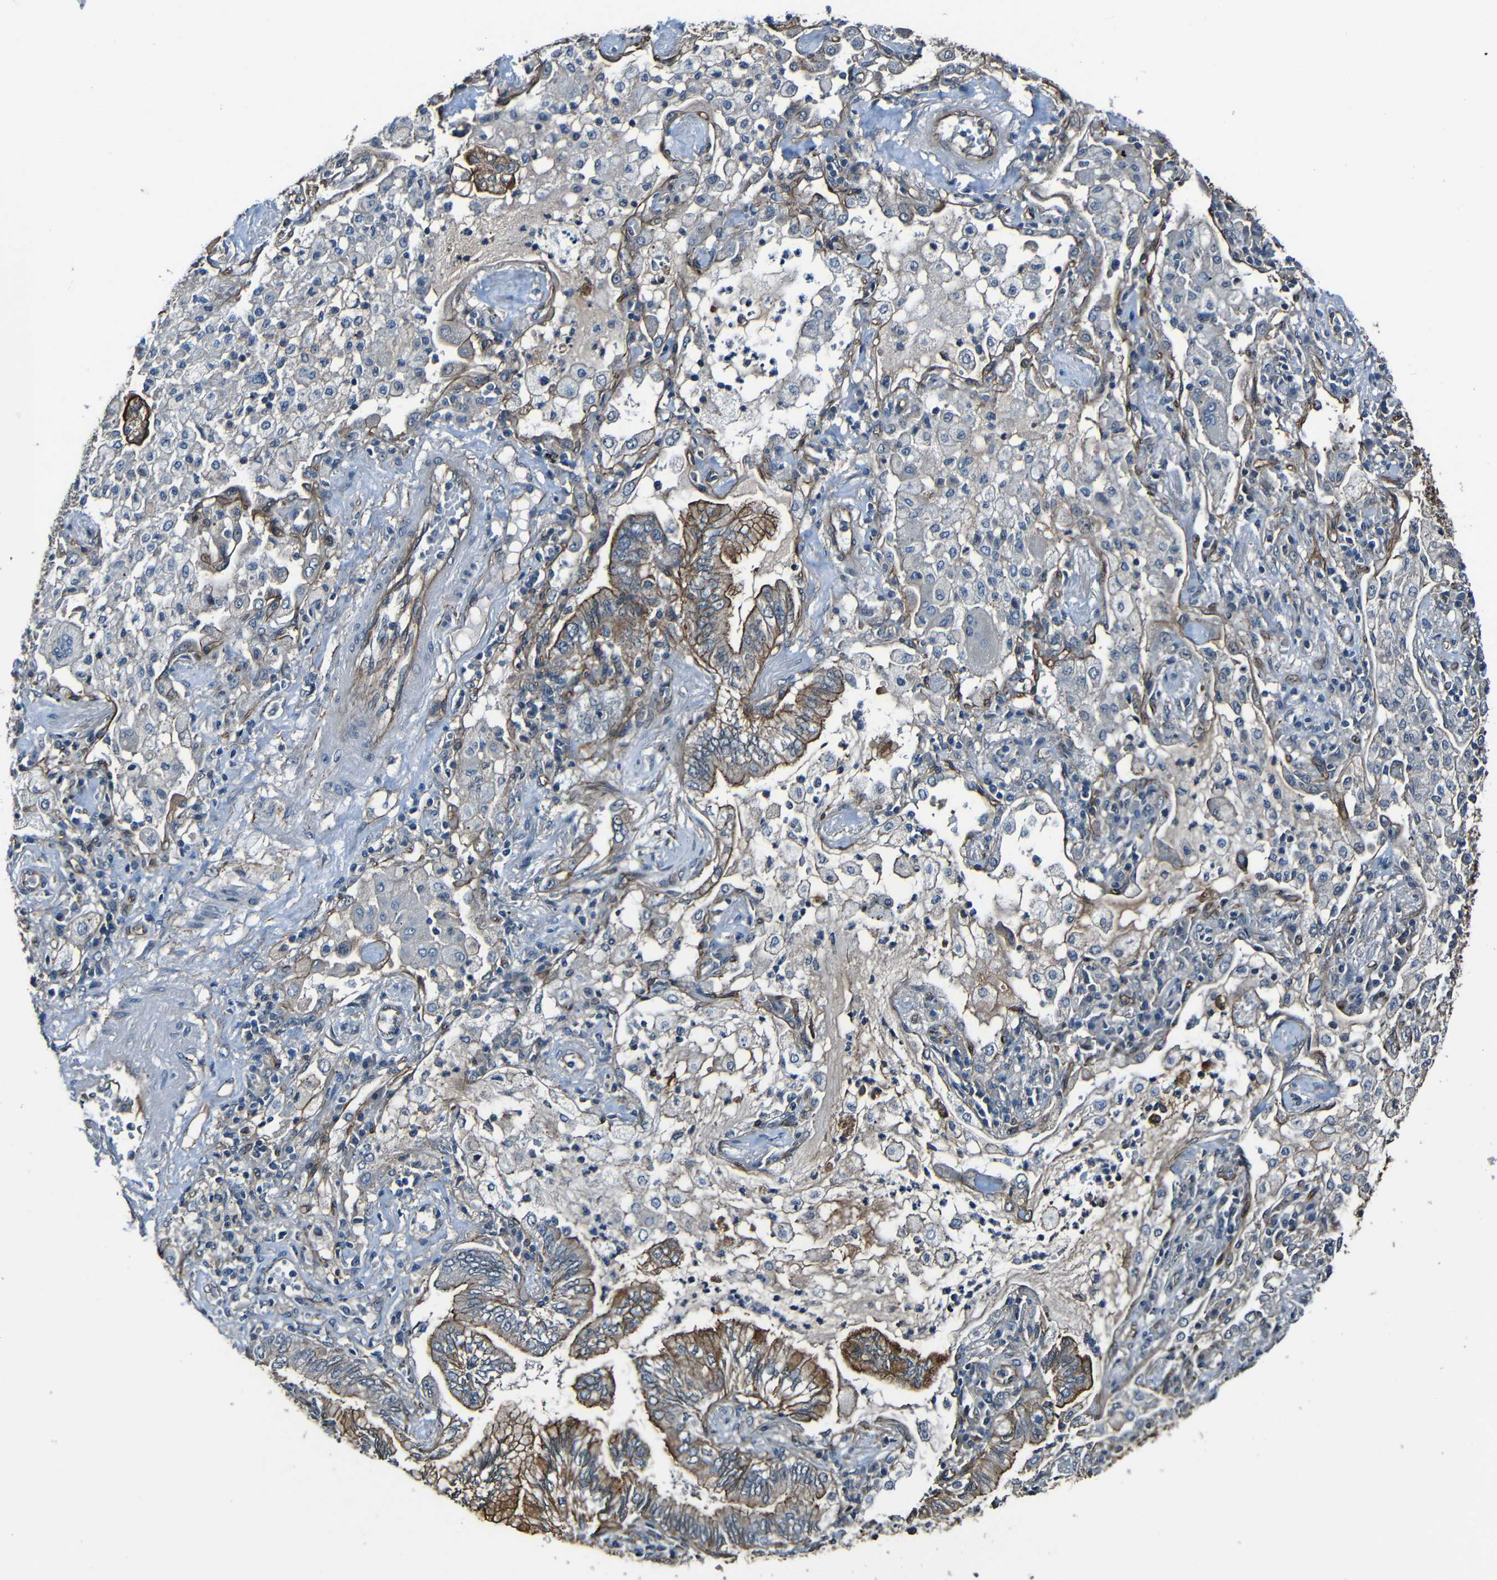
{"staining": {"intensity": "moderate", "quantity": "25%-75%", "location": "cytoplasmic/membranous"}, "tissue": "lung cancer", "cell_type": "Tumor cells", "image_type": "cancer", "snomed": [{"axis": "morphology", "description": "Normal tissue, NOS"}, {"axis": "morphology", "description": "Adenocarcinoma, NOS"}, {"axis": "topography", "description": "Bronchus"}, {"axis": "topography", "description": "Lung"}], "caption": "The immunohistochemical stain labels moderate cytoplasmic/membranous positivity in tumor cells of adenocarcinoma (lung) tissue.", "gene": "LGR5", "patient": {"sex": "female", "age": 70}}